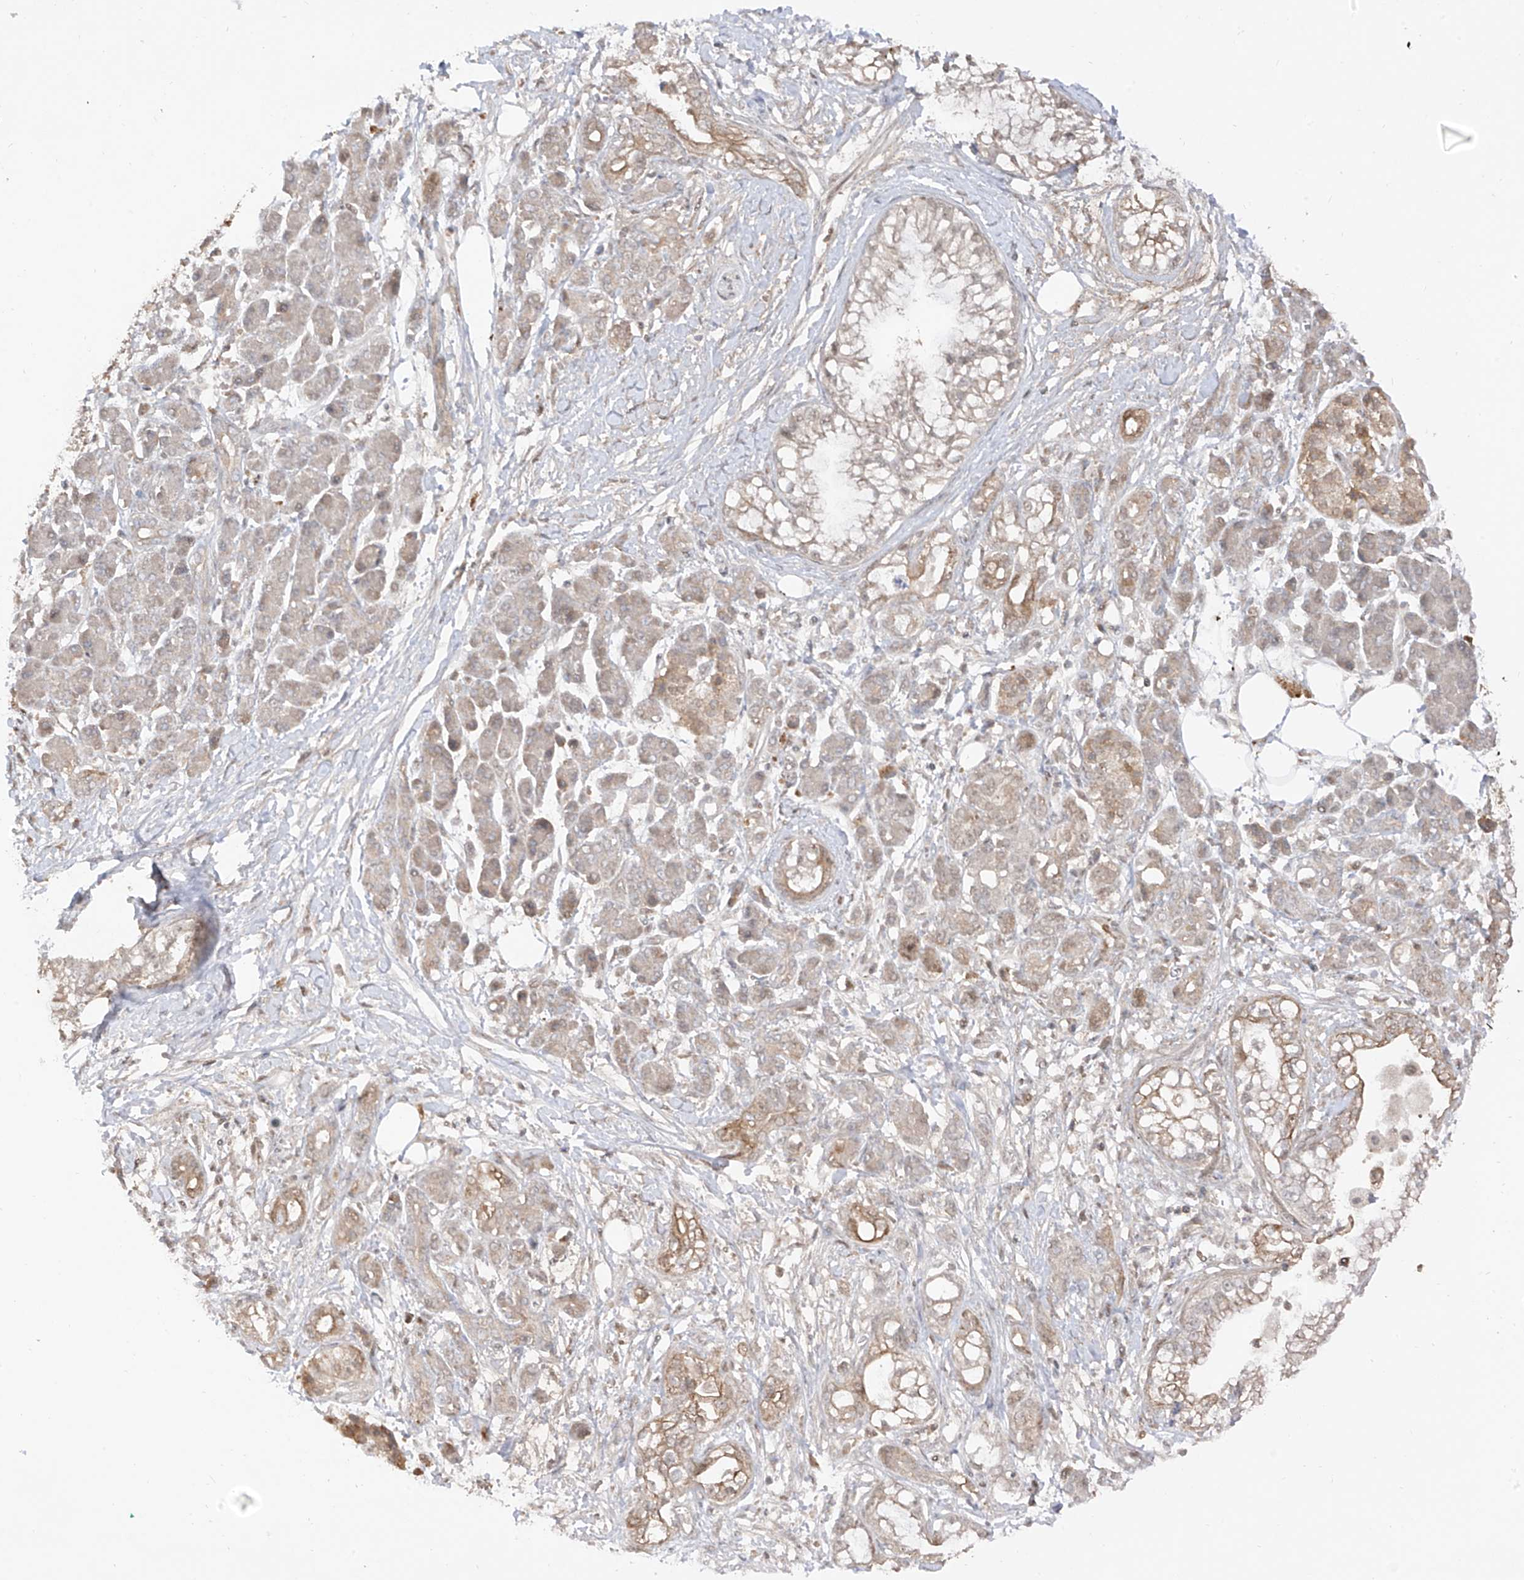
{"staining": {"intensity": "moderate", "quantity": "25%-75%", "location": "cytoplasmic/membranous"}, "tissue": "pancreatic cancer", "cell_type": "Tumor cells", "image_type": "cancer", "snomed": [{"axis": "morphology", "description": "Adenocarcinoma, NOS"}, {"axis": "topography", "description": "Pancreas"}], "caption": "This is a photomicrograph of IHC staining of pancreatic cancer (adenocarcinoma), which shows moderate expression in the cytoplasmic/membranous of tumor cells.", "gene": "COLGALT2", "patient": {"sex": "male", "age": 68}}